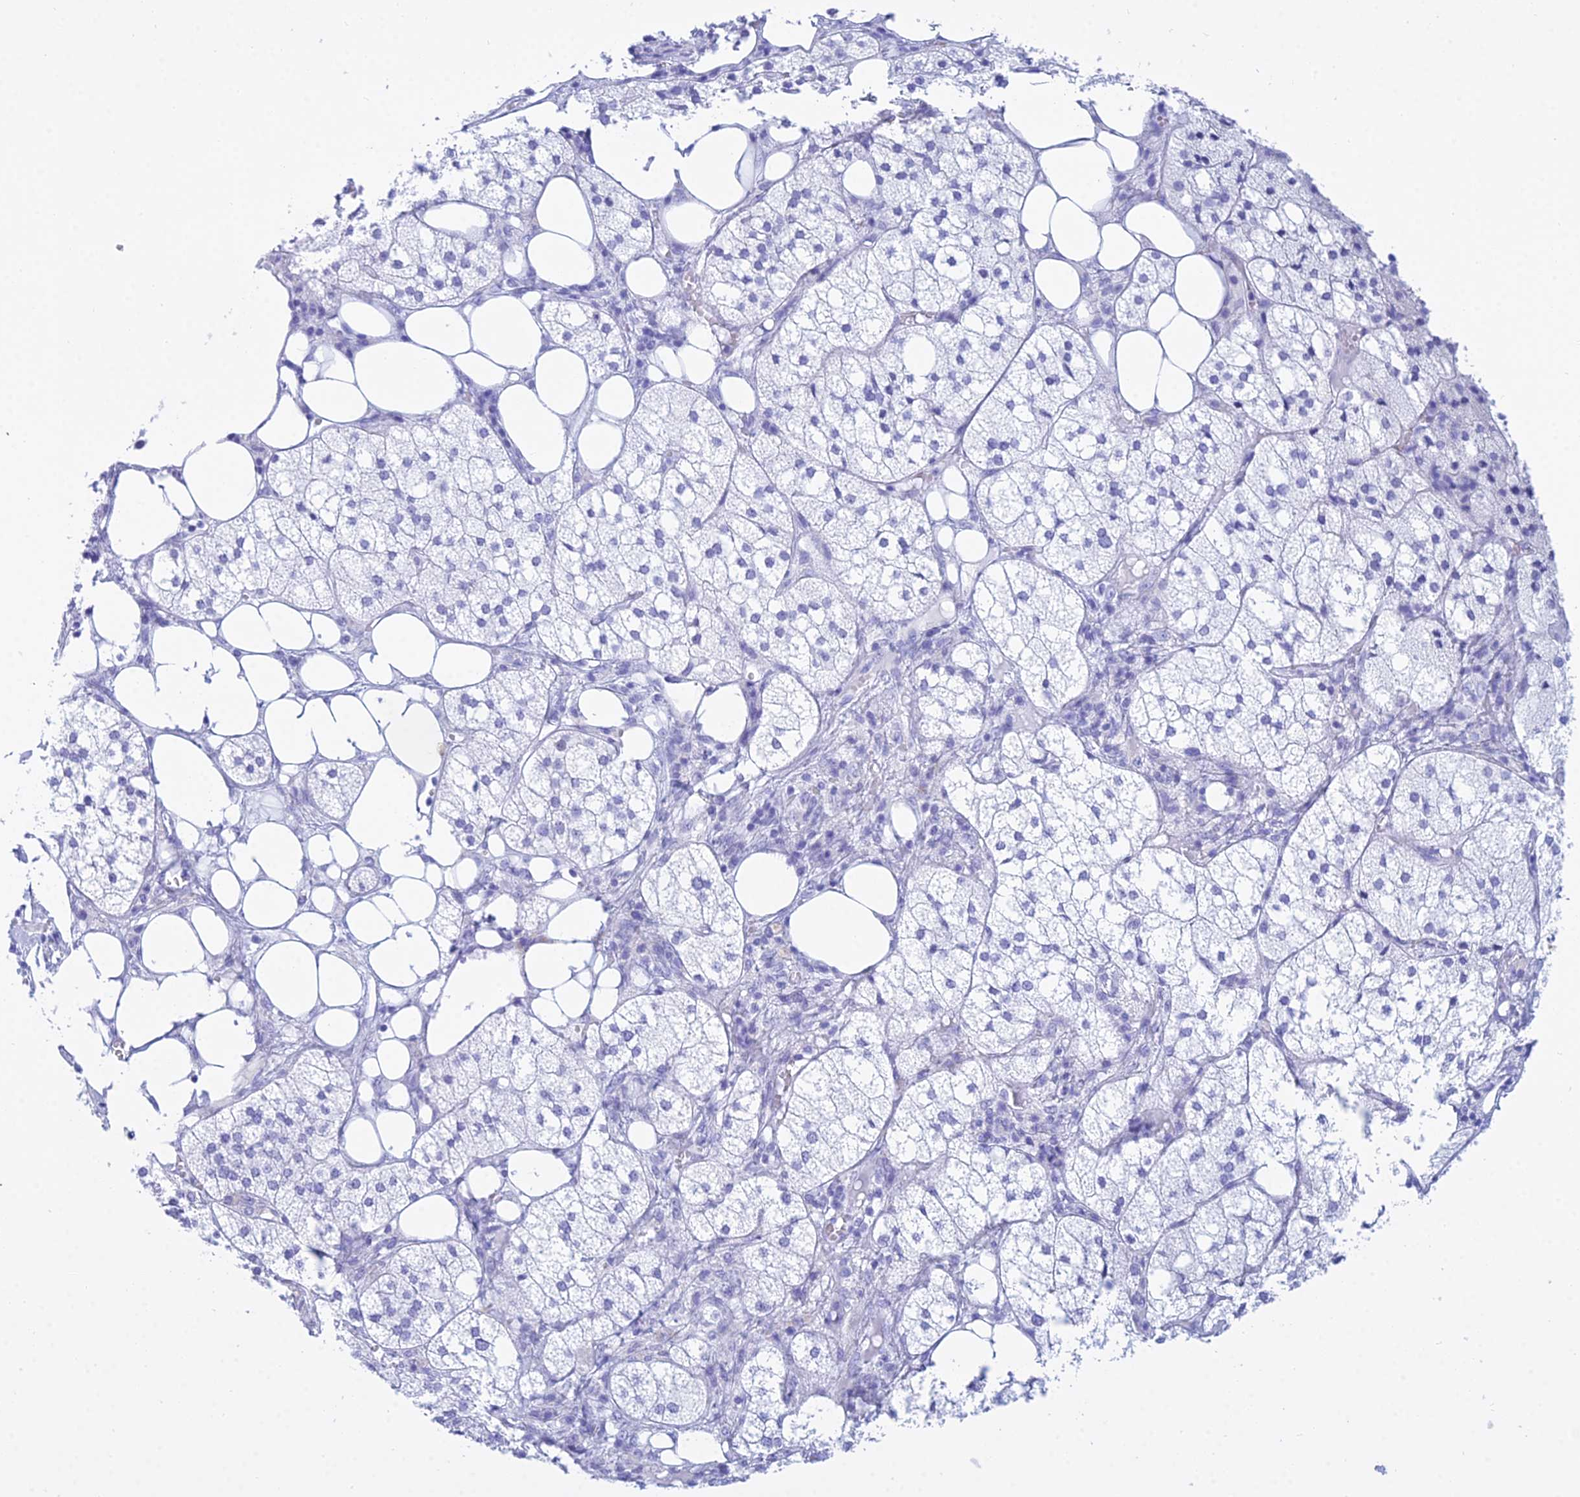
{"staining": {"intensity": "moderate", "quantity": "<25%", "location": "cytoplasmic/membranous"}, "tissue": "adrenal gland", "cell_type": "Glandular cells", "image_type": "normal", "snomed": [{"axis": "morphology", "description": "Normal tissue, NOS"}, {"axis": "topography", "description": "Adrenal gland"}], "caption": "Protein expression analysis of normal adrenal gland displays moderate cytoplasmic/membranous positivity in about <25% of glandular cells.", "gene": "PATE4", "patient": {"sex": "female", "age": 61}}